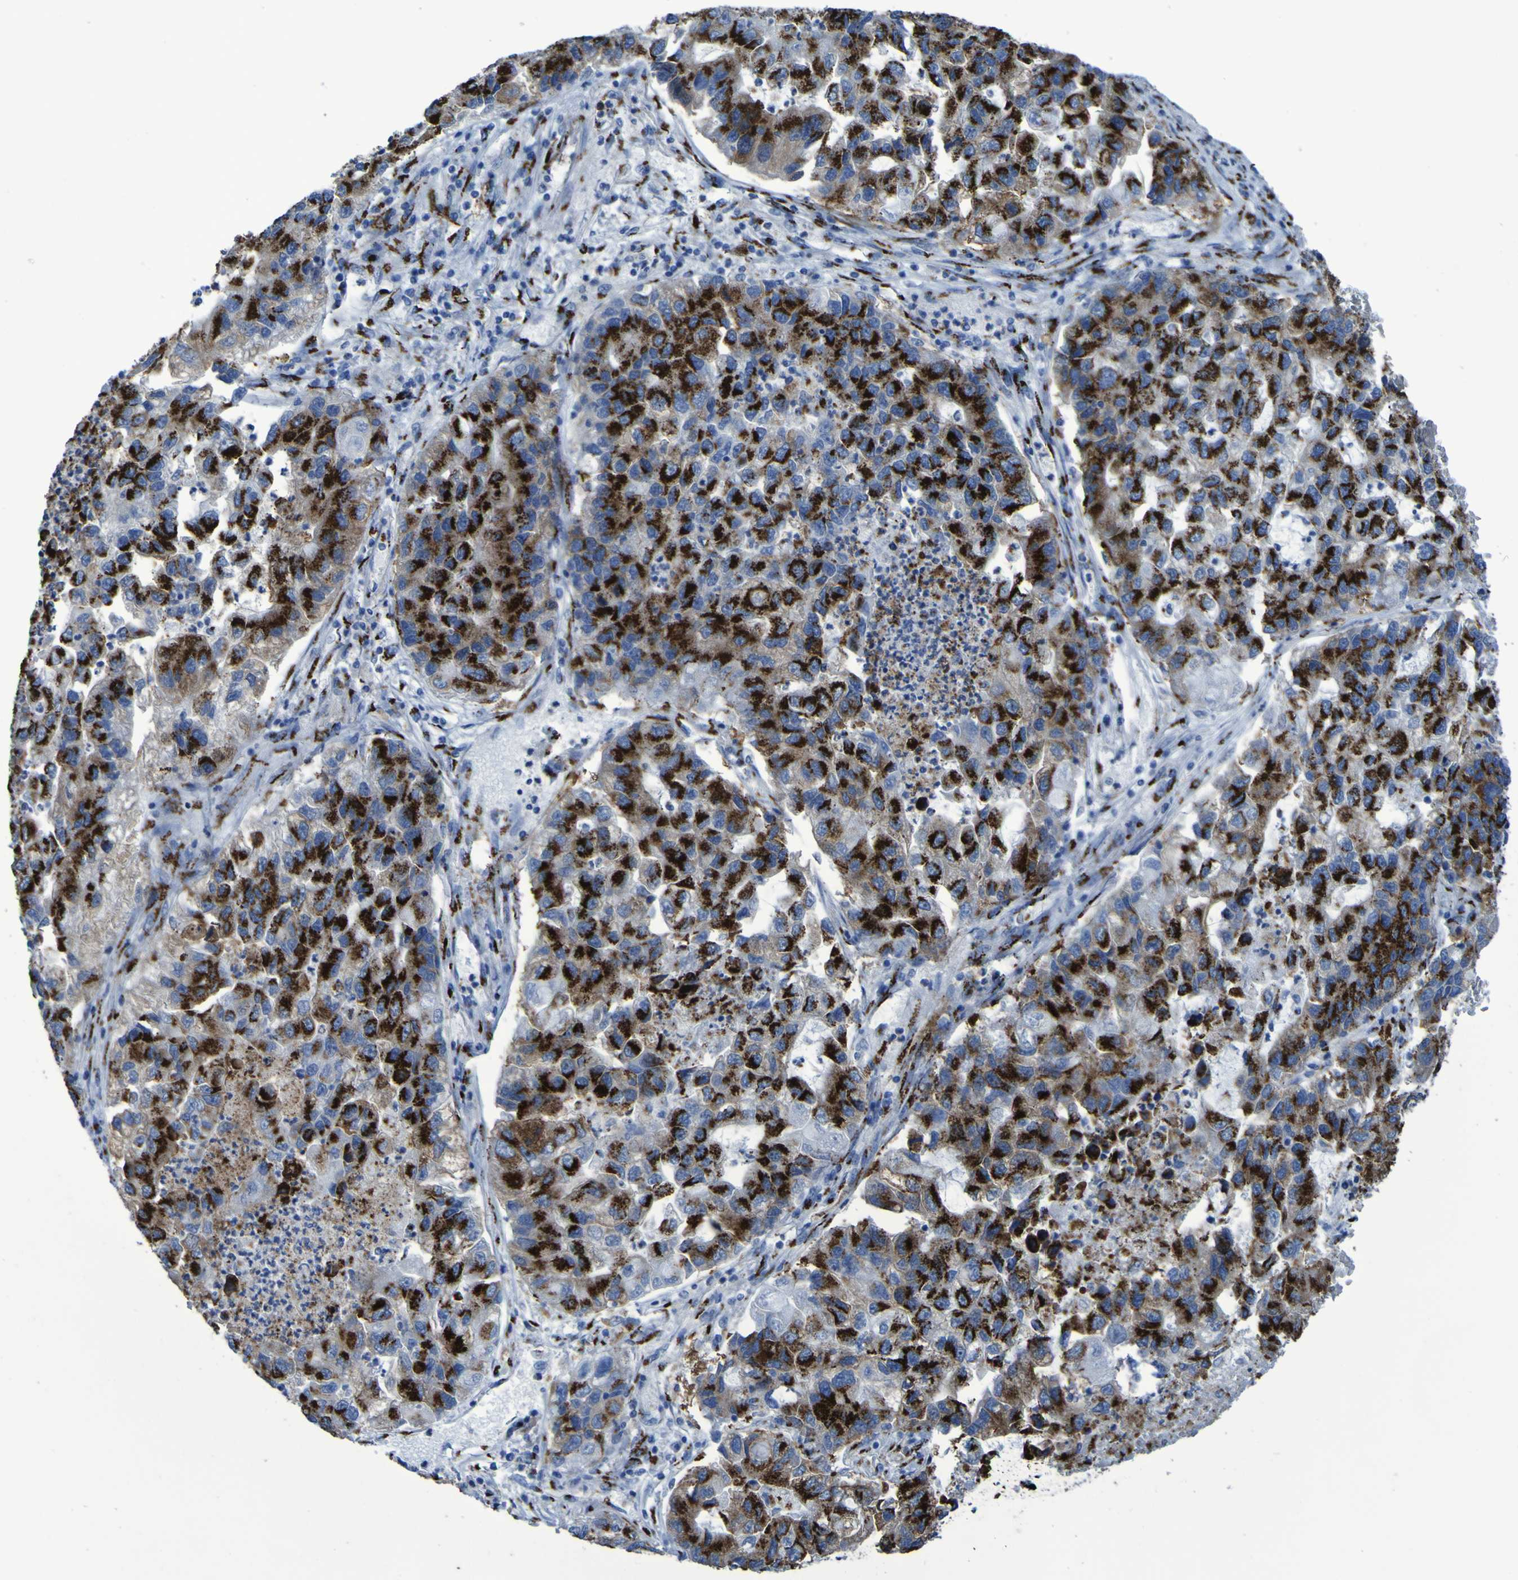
{"staining": {"intensity": "strong", "quantity": ">75%", "location": "cytoplasmic/membranous"}, "tissue": "lung cancer", "cell_type": "Tumor cells", "image_type": "cancer", "snomed": [{"axis": "morphology", "description": "Adenocarcinoma, NOS"}, {"axis": "topography", "description": "Lung"}], "caption": "DAB immunohistochemical staining of human lung cancer exhibits strong cytoplasmic/membranous protein expression in approximately >75% of tumor cells.", "gene": "GOLM1", "patient": {"sex": "female", "age": 51}}